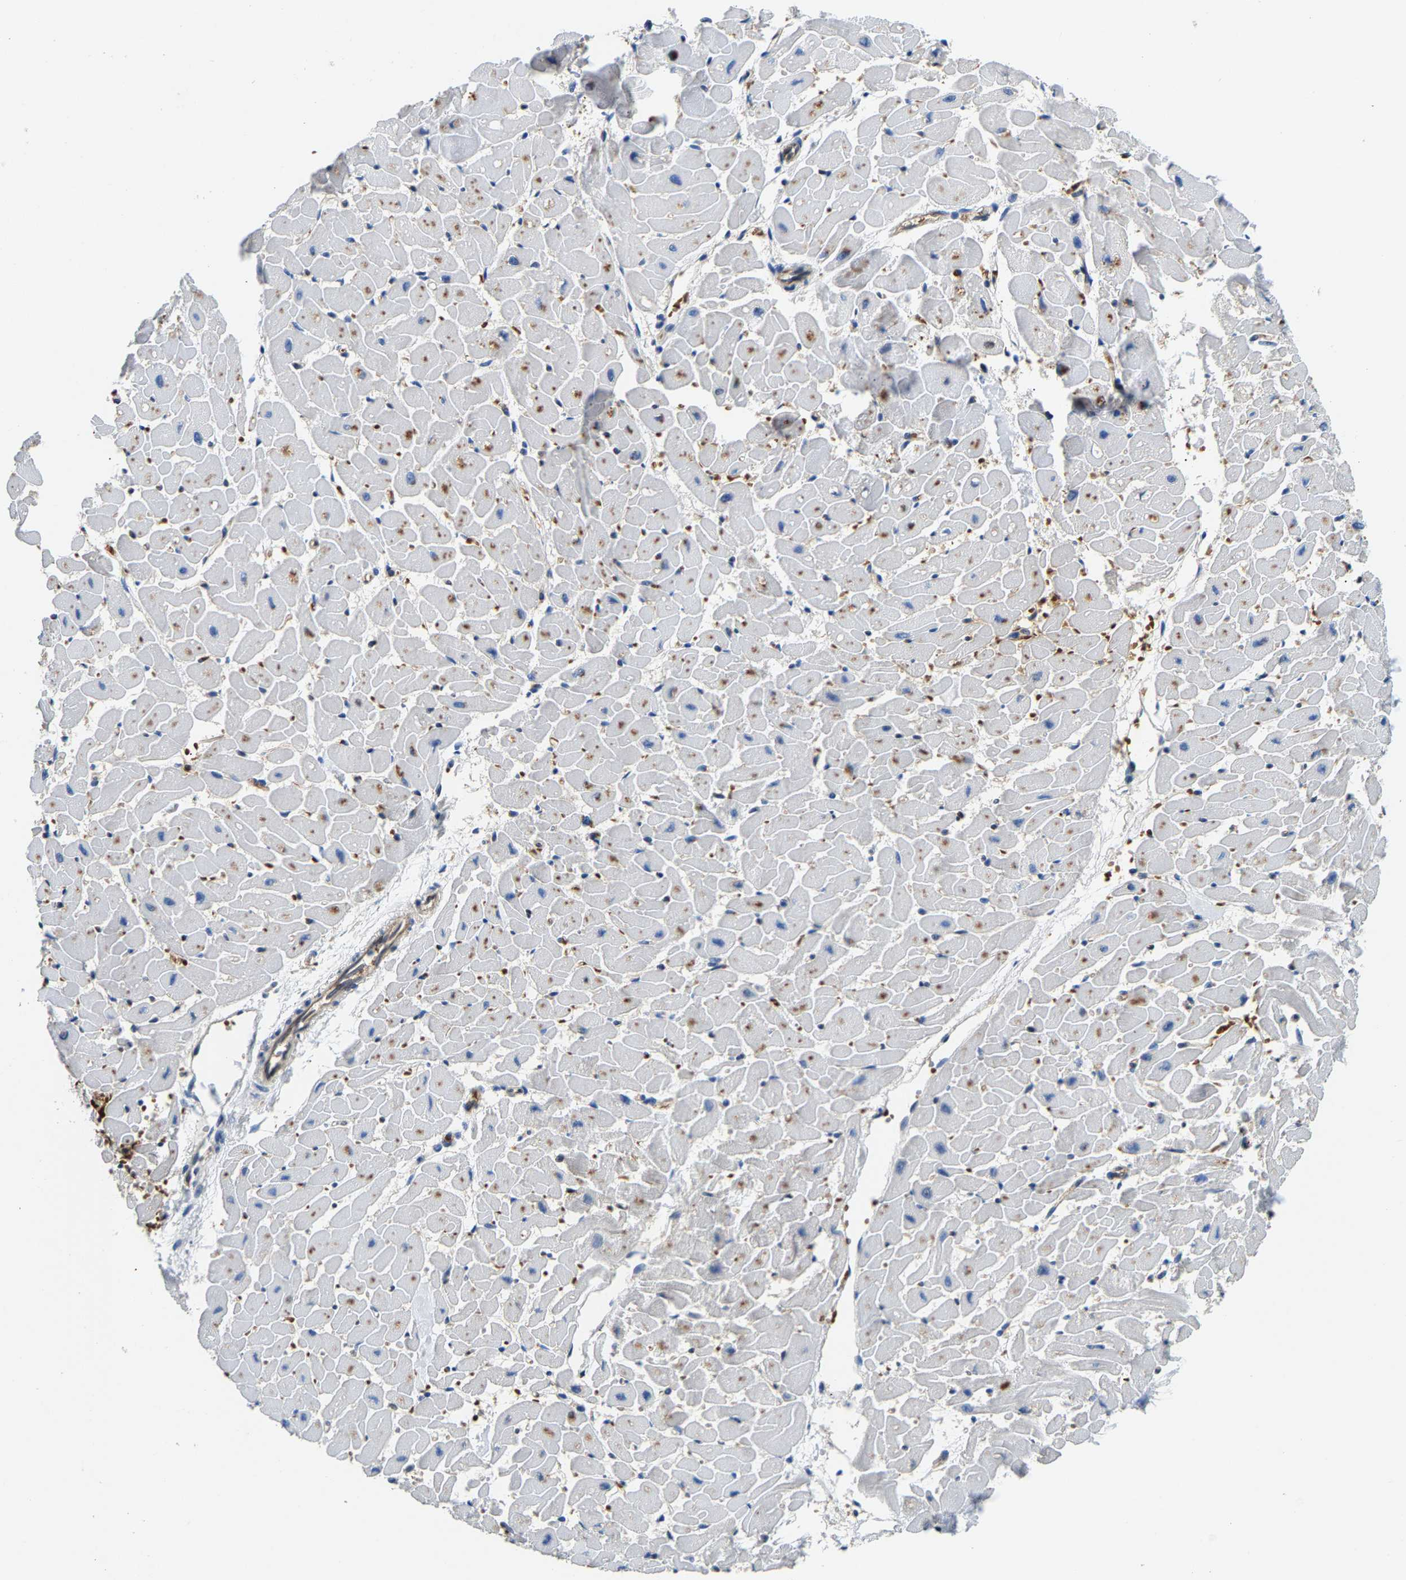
{"staining": {"intensity": "negative", "quantity": "none", "location": "none"}, "tissue": "heart muscle", "cell_type": "Cardiomyocytes", "image_type": "normal", "snomed": [{"axis": "morphology", "description": "Normal tissue, NOS"}, {"axis": "topography", "description": "Heart"}], "caption": "Immunohistochemistry image of normal heart muscle: heart muscle stained with DAB exhibits no significant protein expression in cardiomyocytes. Nuclei are stained in blue.", "gene": "GIMAP7", "patient": {"sex": "female", "age": 19}}